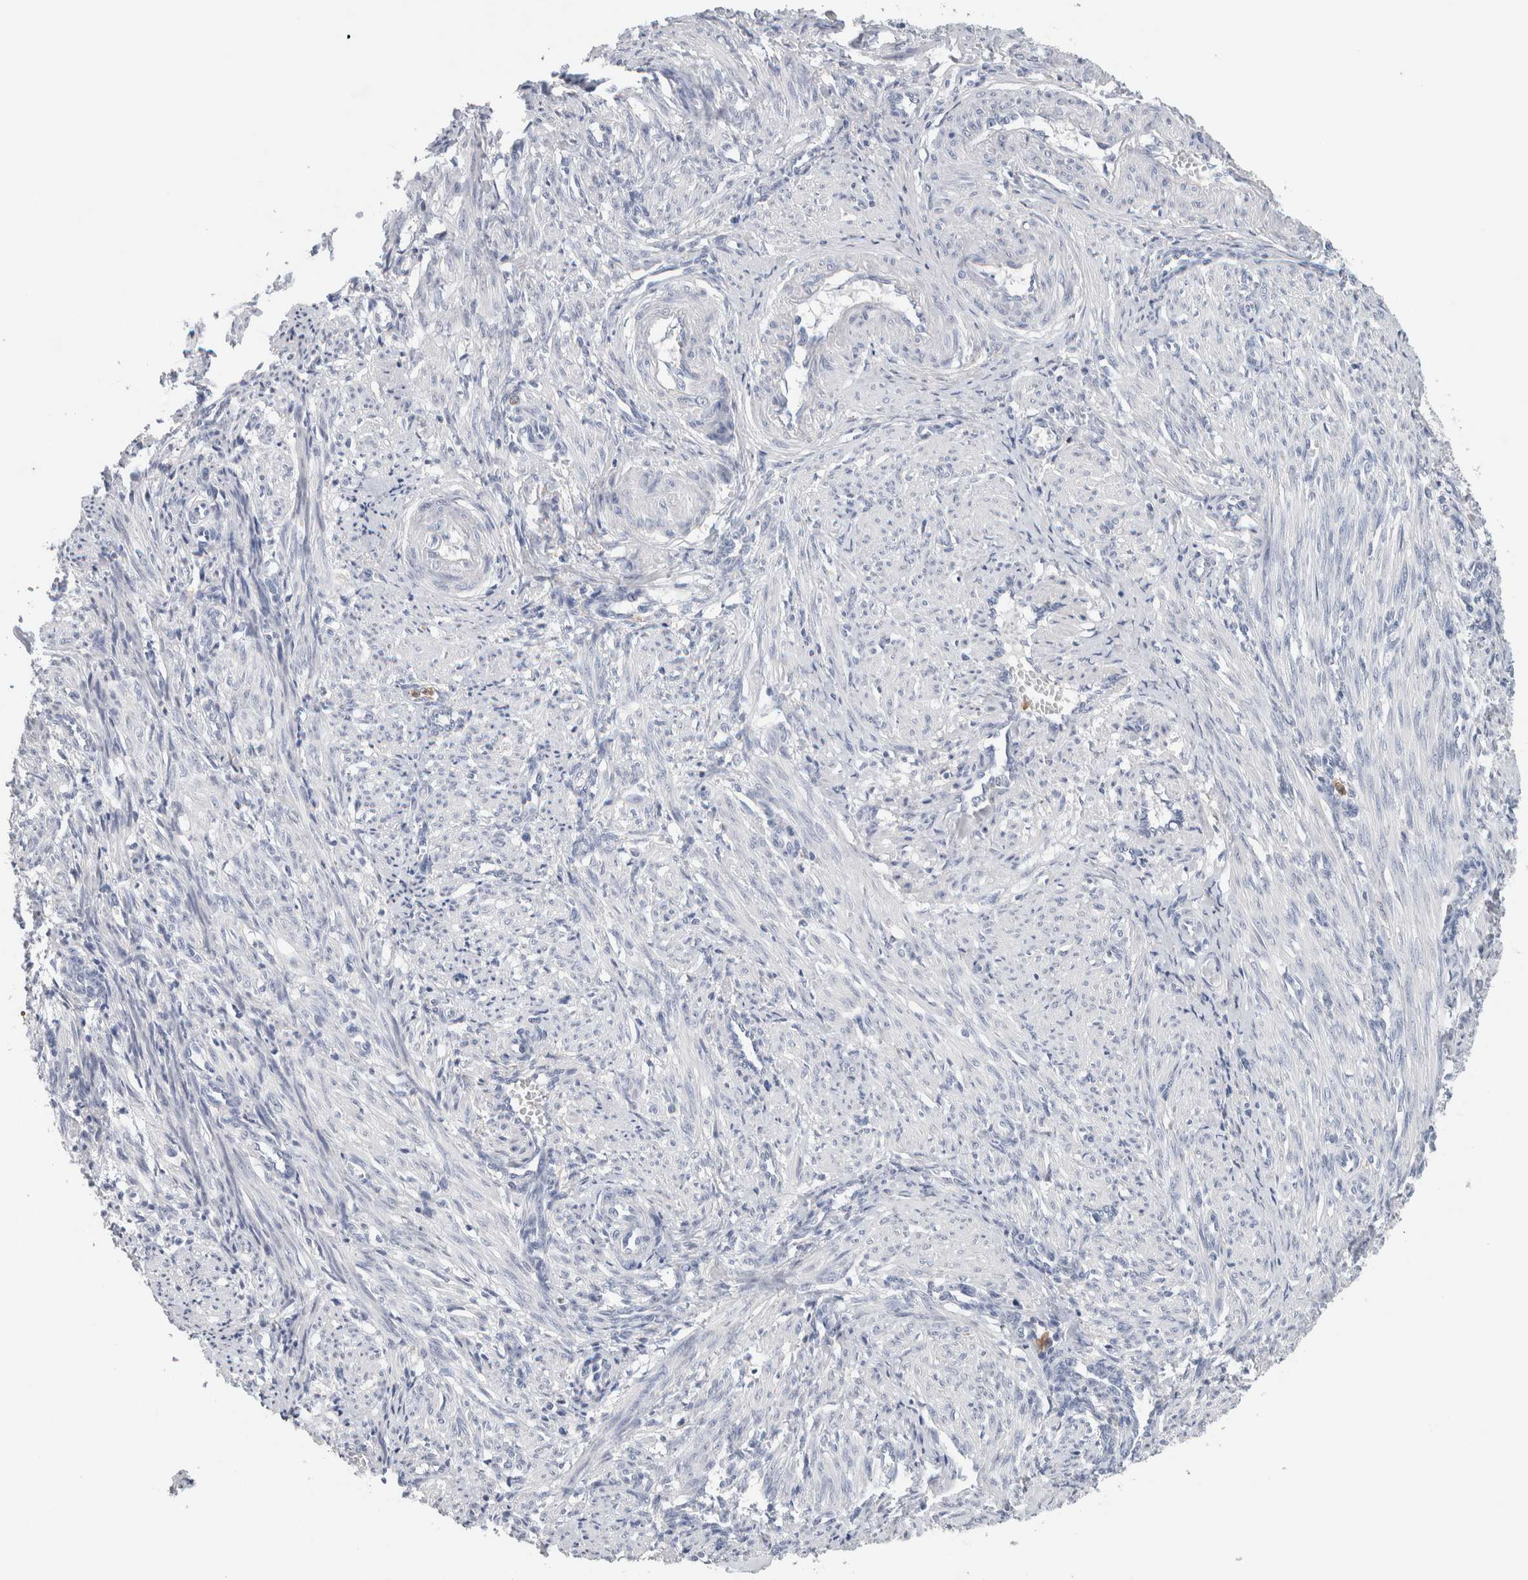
{"staining": {"intensity": "negative", "quantity": "none", "location": "none"}, "tissue": "smooth muscle", "cell_type": "Smooth muscle cells", "image_type": "normal", "snomed": [{"axis": "morphology", "description": "Normal tissue, NOS"}, {"axis": "topography", "description": "Endometrium"}], "caption": "DAB (3,3'-diaminobenzidine) immunohistochemical staining of normal human smooth muscle exhibits no significant expression in smooth muscle cells. Nuclei are stained in blue.", "gene": "NCF2", "patient": {"sex": "female", "age": 33}}